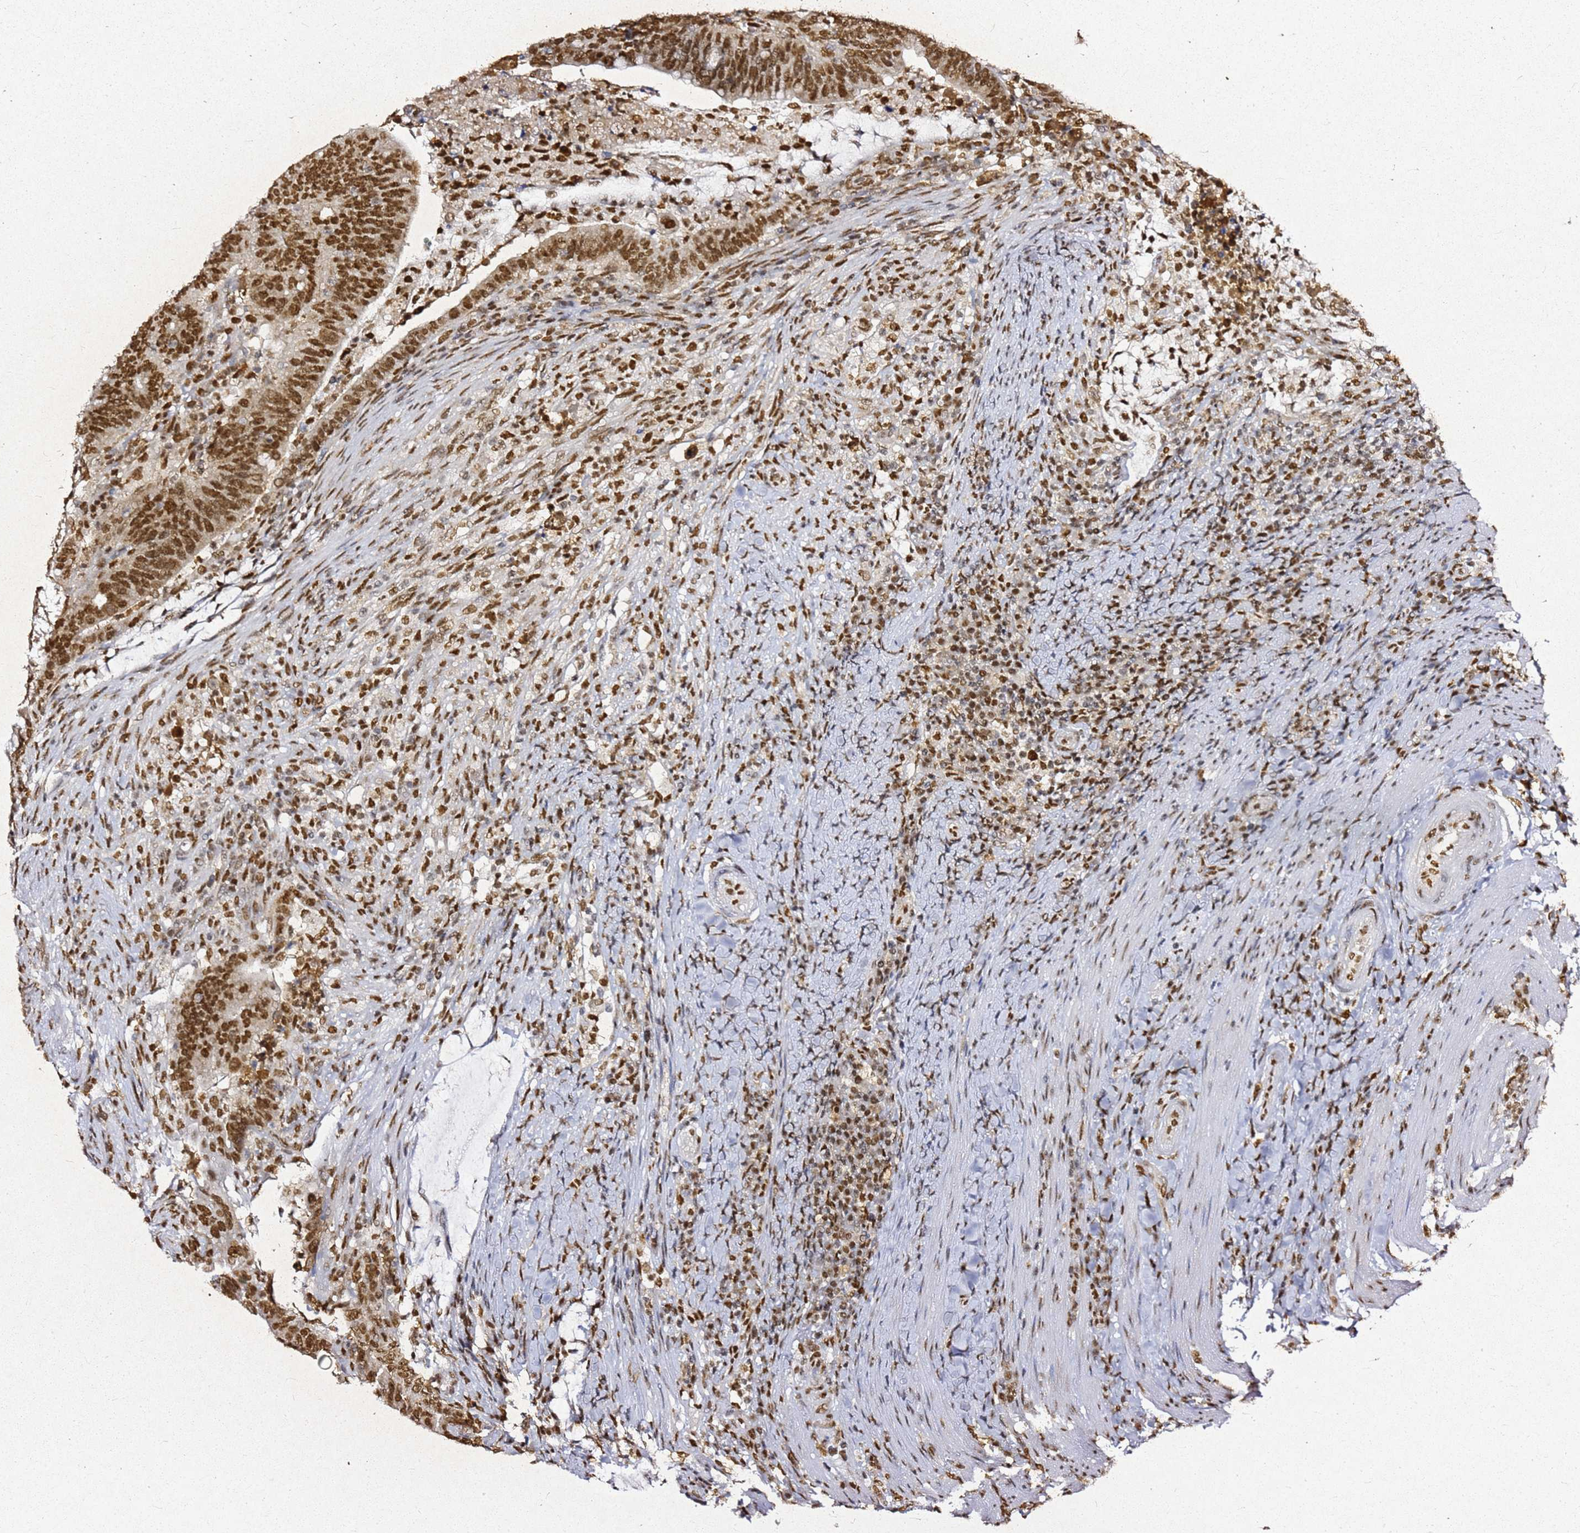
{"staining": {"intensity": "moderate", "quantity": ">75%", "location": "nuclear"}, "tissue": "colorectal cancer", "cell_type": "Tumor cells", "image_type": "cancer", "snomed": [{"axis": "morphology", "description": "Adenocarcinoma, NOS"}, {"axis": "topography", "description": "Colon"}], "caption": "A brown stain shows moderate nuclear positivity of a protein in colorectal adenocarcinoma tumor cells. (brown staining indicates protein expression, while blue staining denotes nuclei).", "gene": "APEX1", "patient": {"sex": "female", "age": 66}}